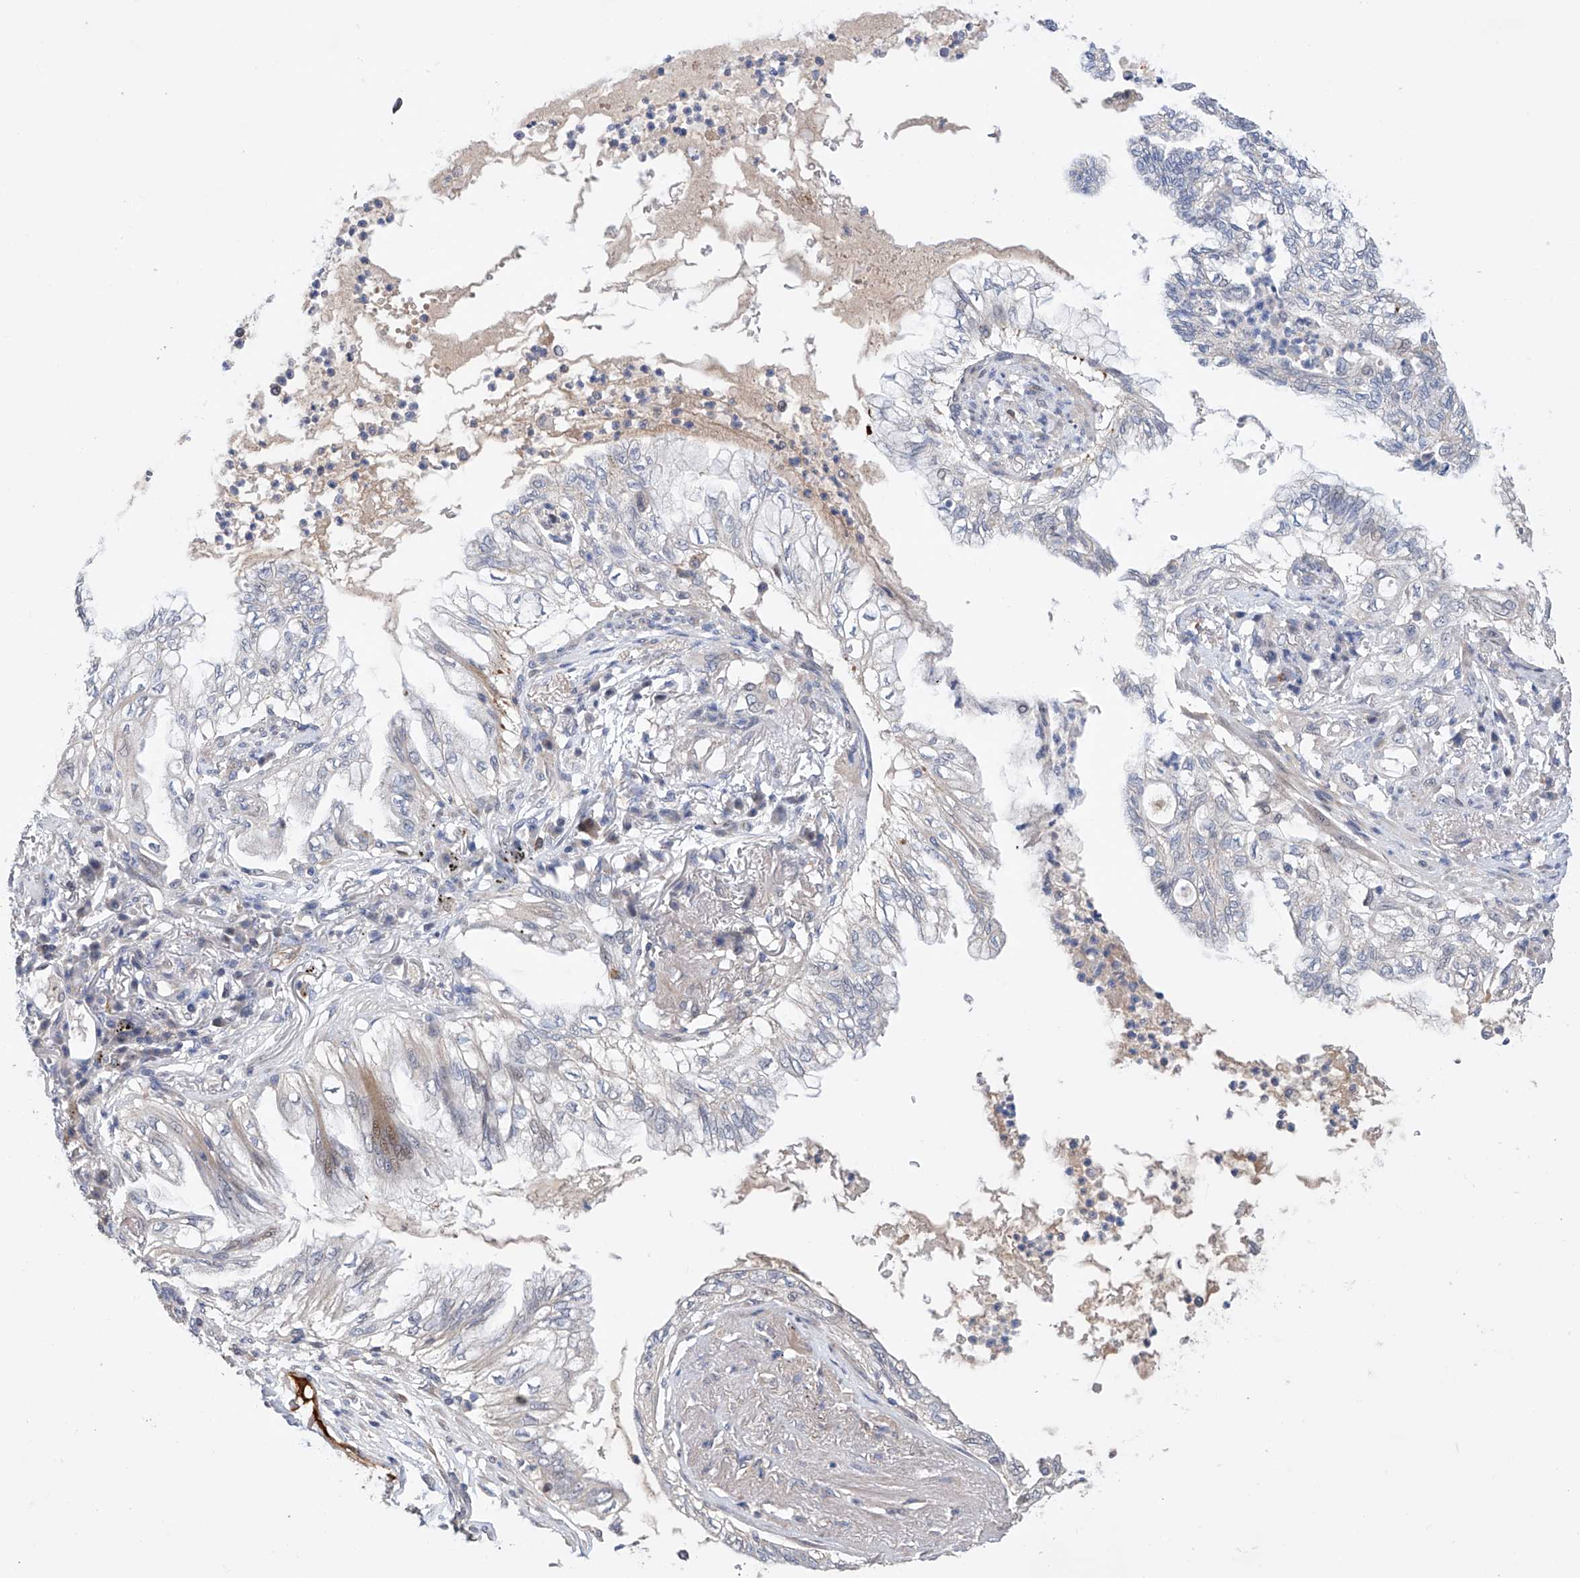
{"staining": {"intensity": "negative", "quantity": "none", "location": "none"}, "tissue": "lung cancer", "cell_type": "Tumor cells", "image_type": "cancer", "snomed": [{"axis": "morphology", "description": "Adenocarcinoma, NOS"}, {"axis": "topography", "description": "Lung"}], "caption": "Immunohistochemistry histopathology image of lung cancer (adenocarcinoma) stained for a protein (brown), which shows no expression in tumor cells. (Stains: DAB immunohistochemistry (IHC) with hematoxylin counter stain, Microscopy: brightfield microscopy at high magnification).", "gene": "AFG1L", "patient": {"sex": "female", "age": 70}}